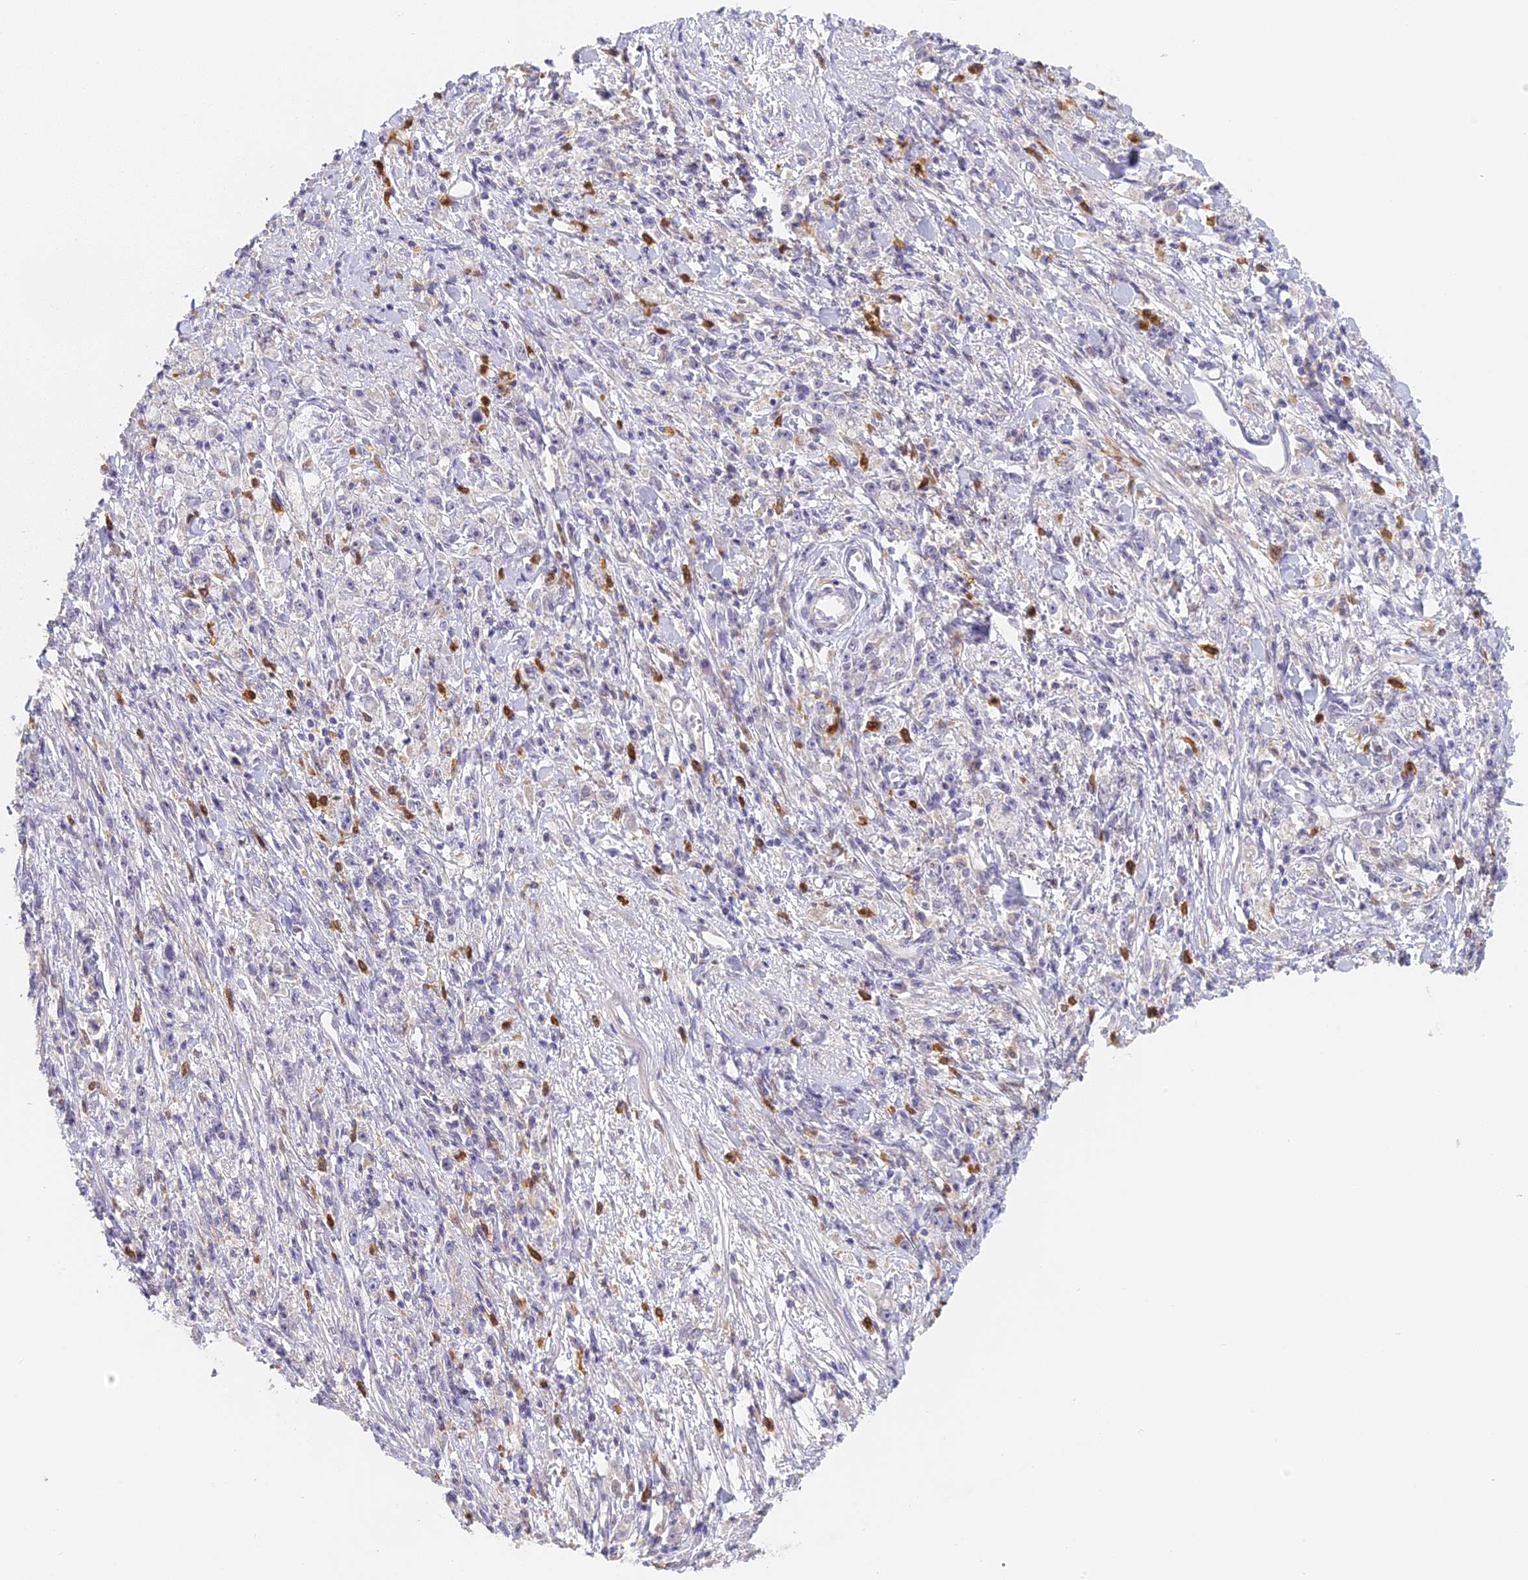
{"staining": {"intensity": "negative", "quantity": "none", "location": "none"}, "tissue": "stomach cancer", "cell_type": "Tumor cells", "image_type": "cancer", "snomed": [{"axis": "morphology", "description": "Adenocarcinoma, NOS"}, {"axis": "topography", "description": "Stomach"}], "caption": "There is no significant expression in tumor cells of stomach adenocarcinoma.", "gene": "NCF4", "patient": {"sex": "female", "age": 59}}